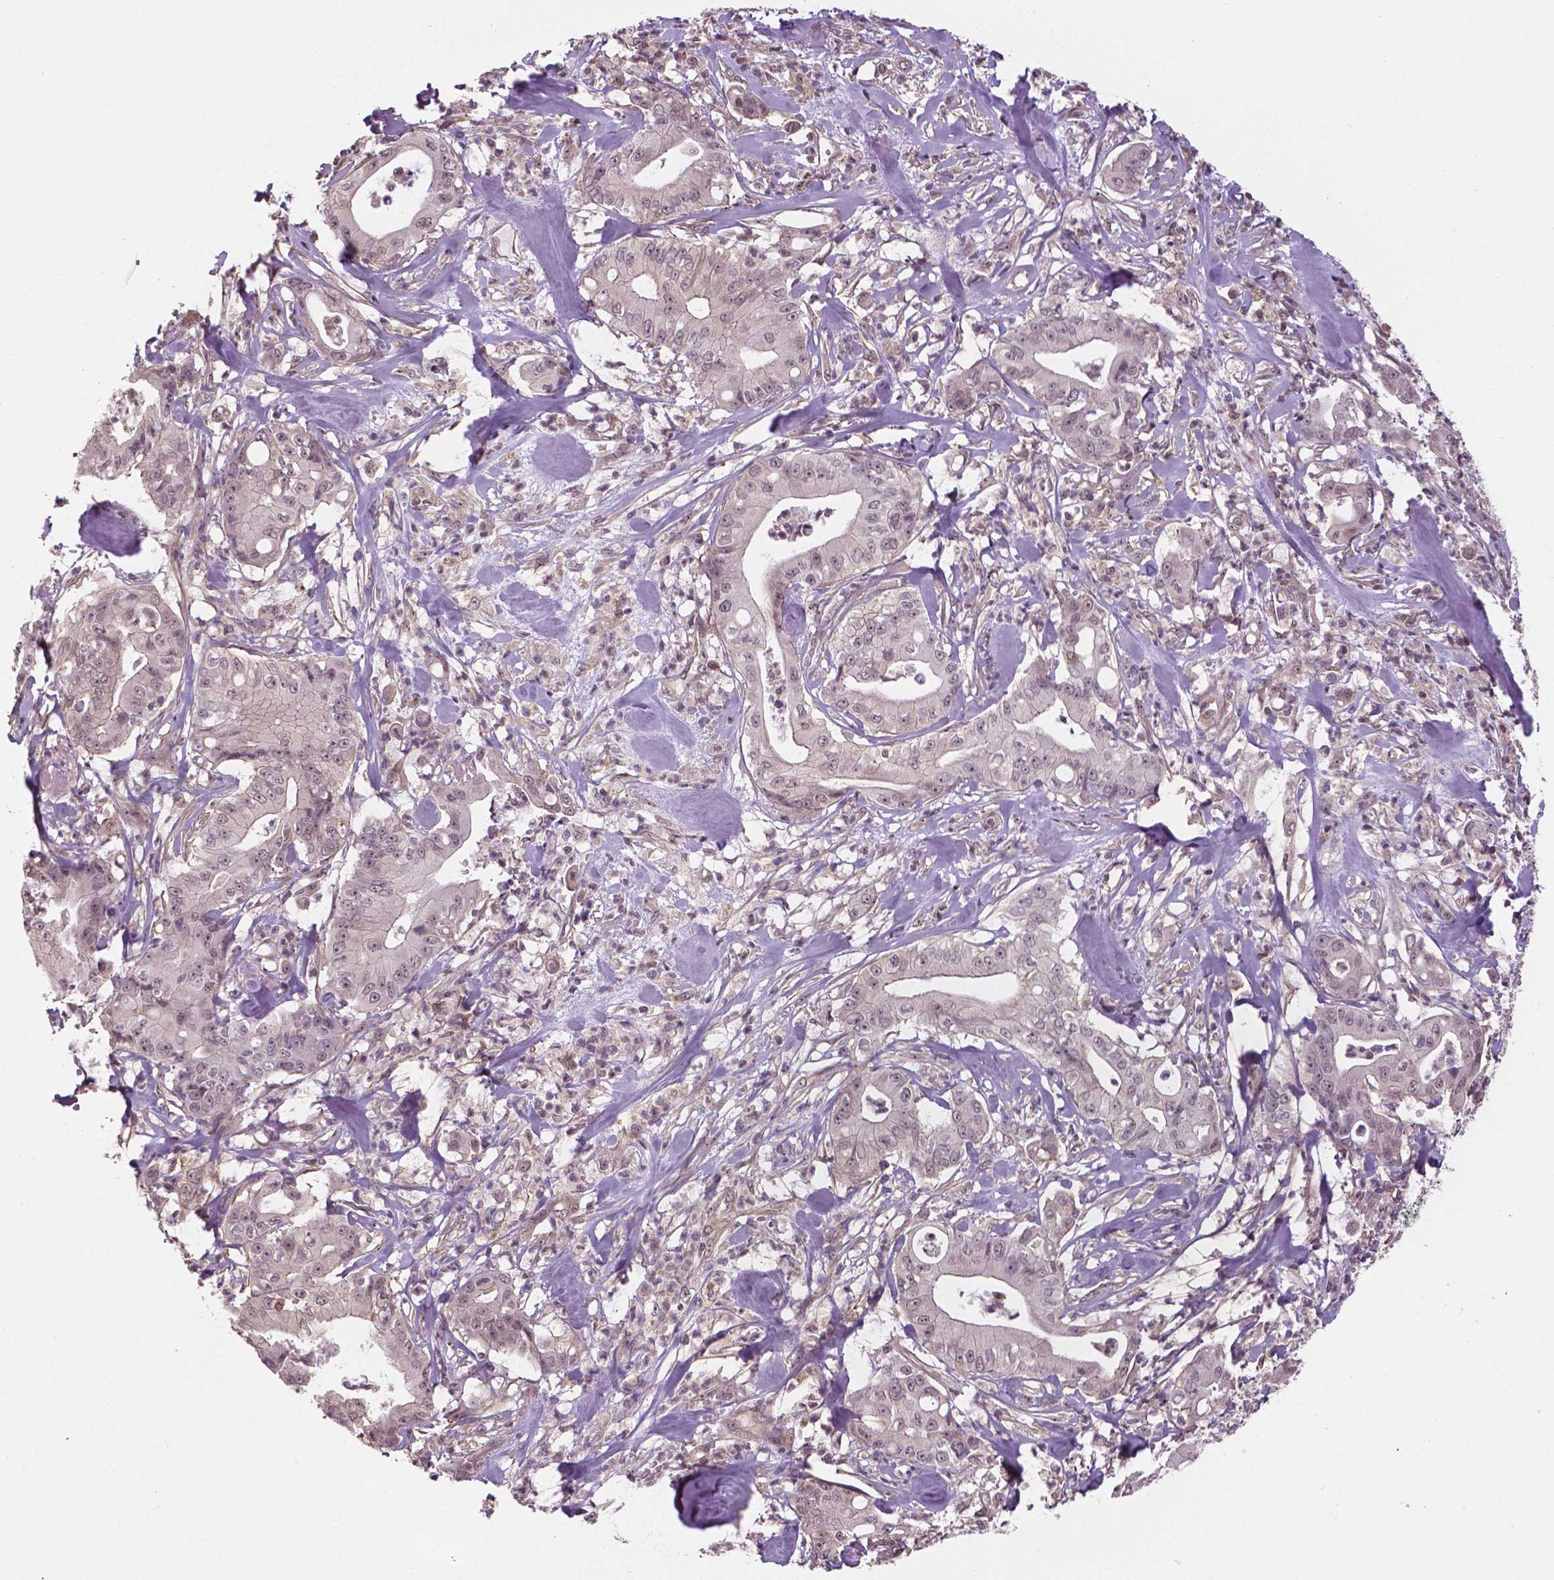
{"staining": {"intensity": "weak", "quantity": "<25%", "location": "nuclear"}, "tissue": "pancreatic cancer", "cell_type": "Tumor cells", "image_type": "cancer", "snomed": [{"axis": "morphology", "description": "Adenocarcinoma, NOS"}, {"axis": "topography", "description": "Pancreas"}], "caption": "The image demonstrates no significant positivity in tumor cells of pancreatic adenocarcinoma. (Stains: DAB immunohistochemistry with hematoxylin counter stain, Microscopy: brightfield microscopy at high magnification).", "gene": "ANXA13", "patient": {"sex": "male", "age": 71}}